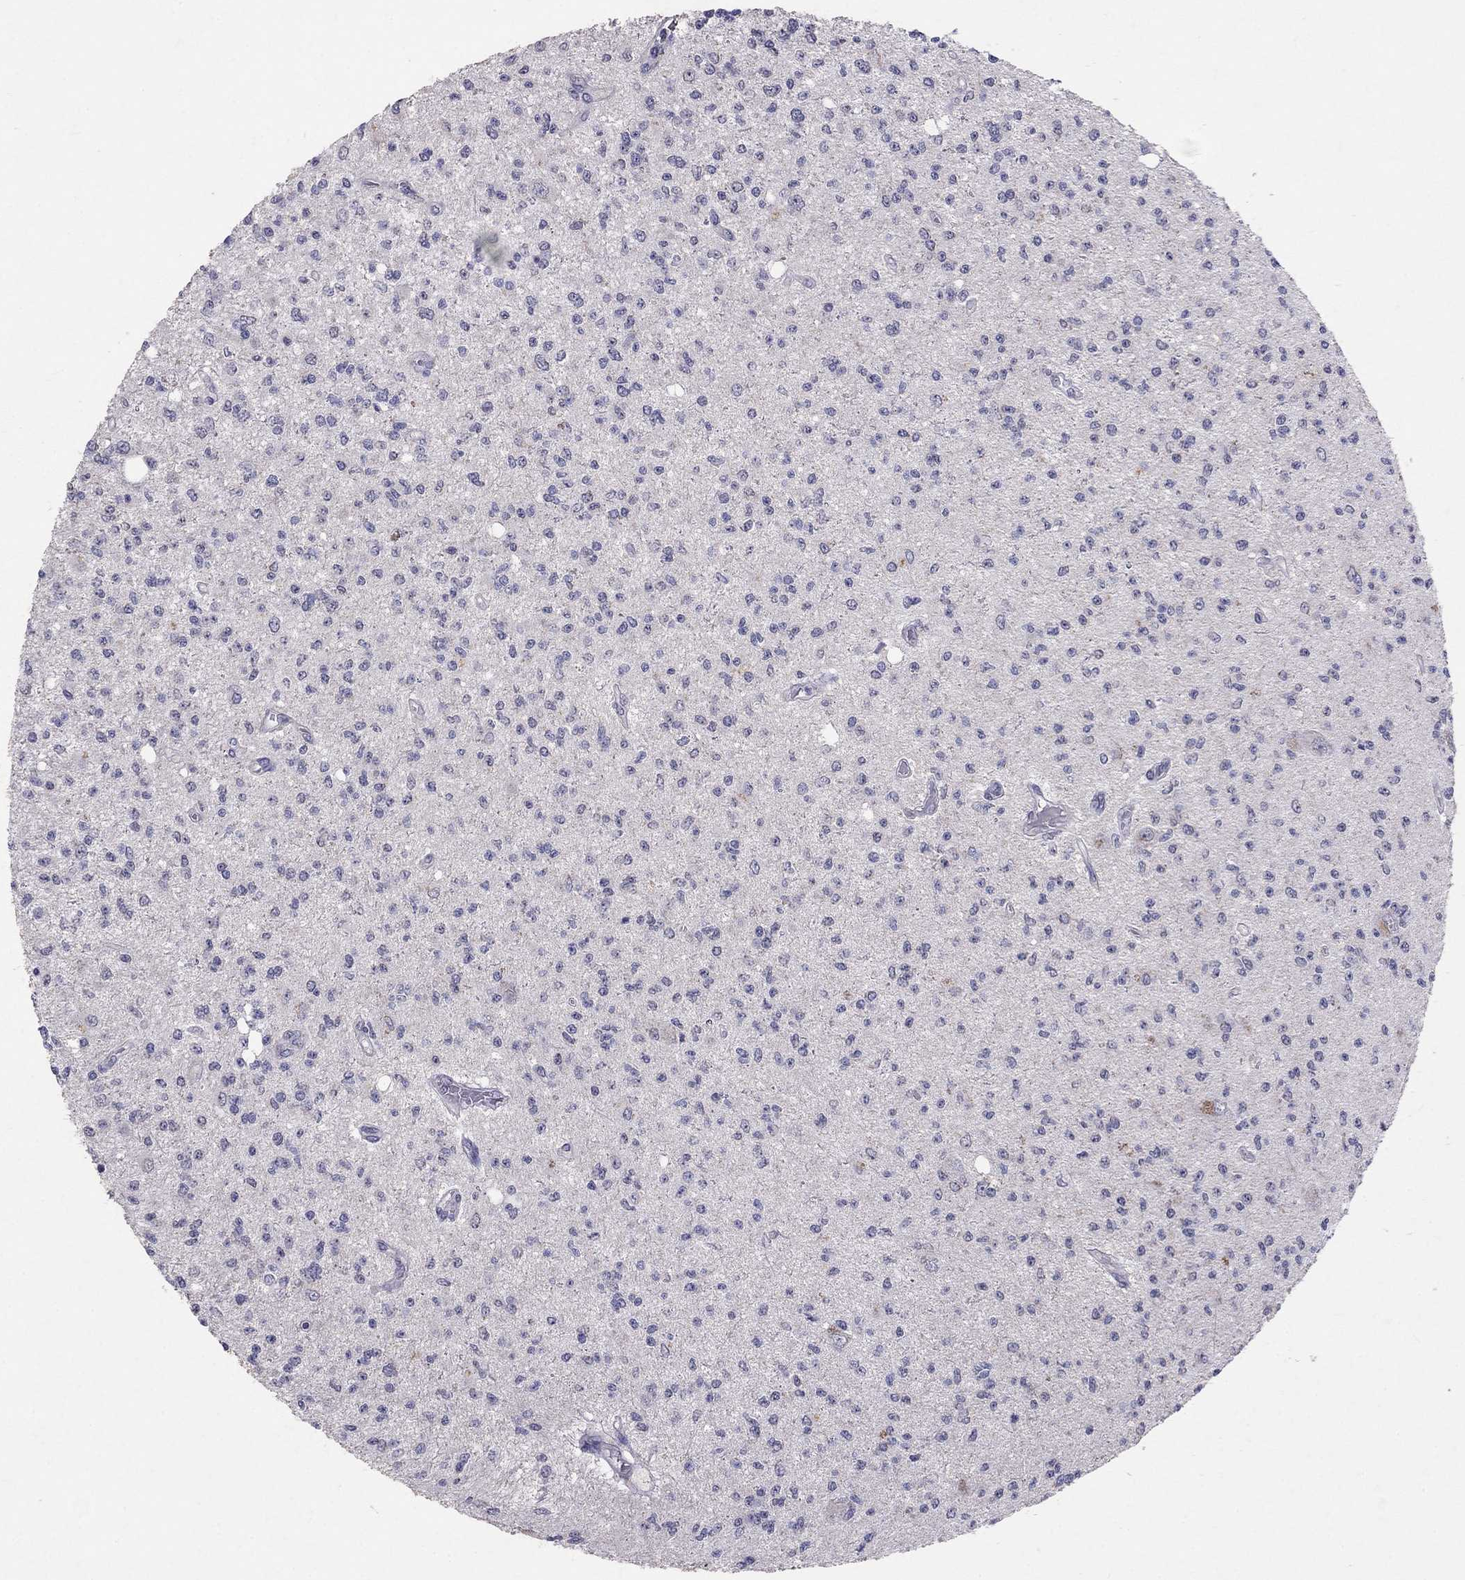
{"staining": {"intensity": "negative", "quantity": "none", "location": "none"}, "tissue": "glioma", "cell_type": "Tumor cells", "image_type": "cancer", "snomed": [{"axis": "morphology", "description": "Glioma, malignant, Low grade"}, {"axis": "topography", "description": "Brain"}], "caption": "Immunohistochemical staining of human low-grade glioma (malignant) shows no significant staining in tumor cells. (Brightfield microscopy of DAB immunohistochemistry at high magnification).", "gene": "FST", "patient": {"sex": "male", "age": 67}}